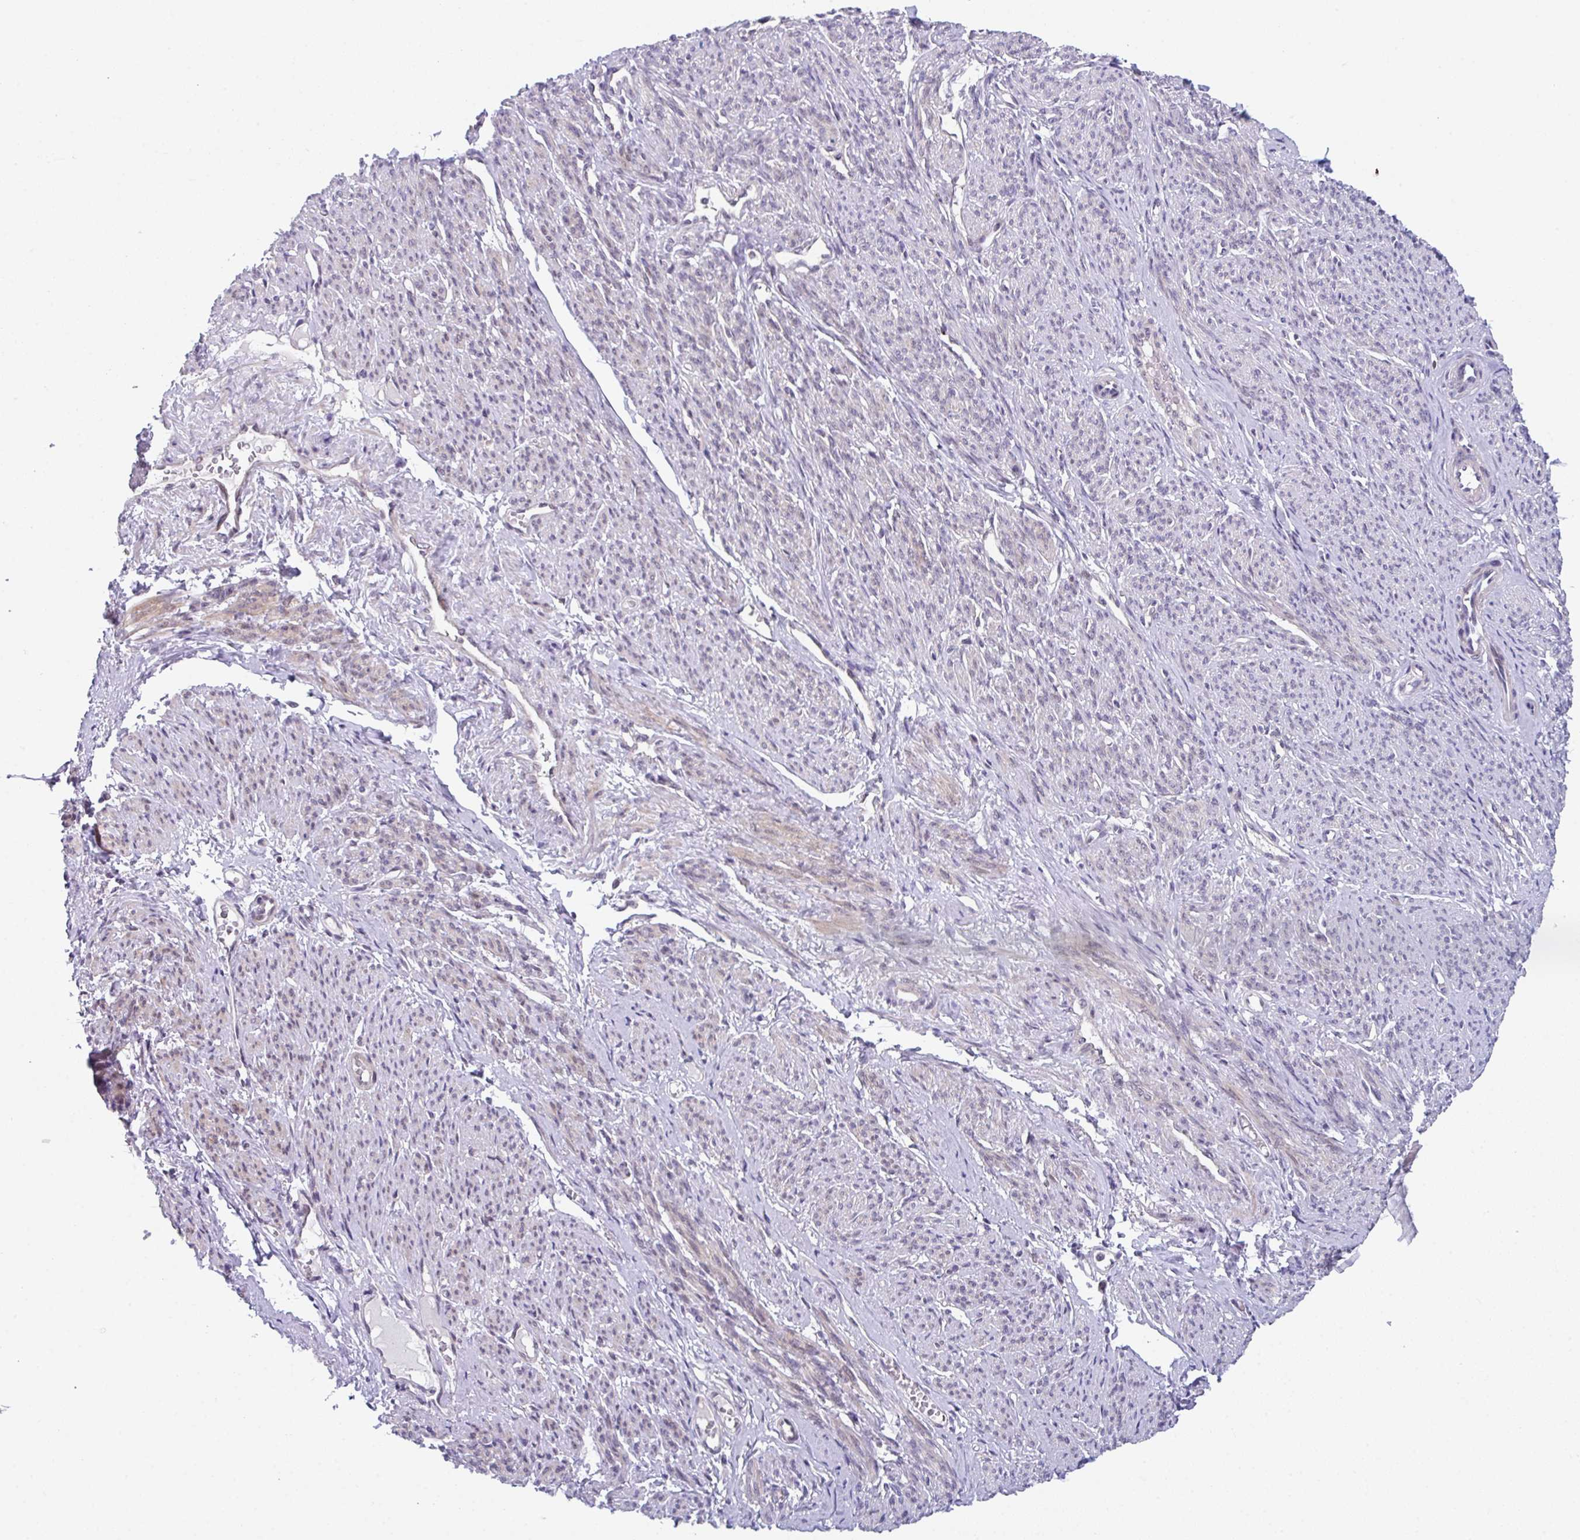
{"staining": {"intensity": "moderate", "quantity": "25%-75%", "location": "cytoplasmic/membranous,nuclear"}, "tissue": "smooth muscle", "cell_type": "Smooth muscle cells", "image_type": "normal", "snomed": [{"axis": "morphology", "description": "Normal tissue, NOS"}, {"axis": "topography", "description": "Smooth muscle"}], "caption": "A photomicrograph of smooth muscle stained for a protein reveals moderate cytoplasmic/membranous,nuclear brown staining in smooth muscle cells.", "gene": "RBM18", "patient": {"sex": "female", "age": 65}}